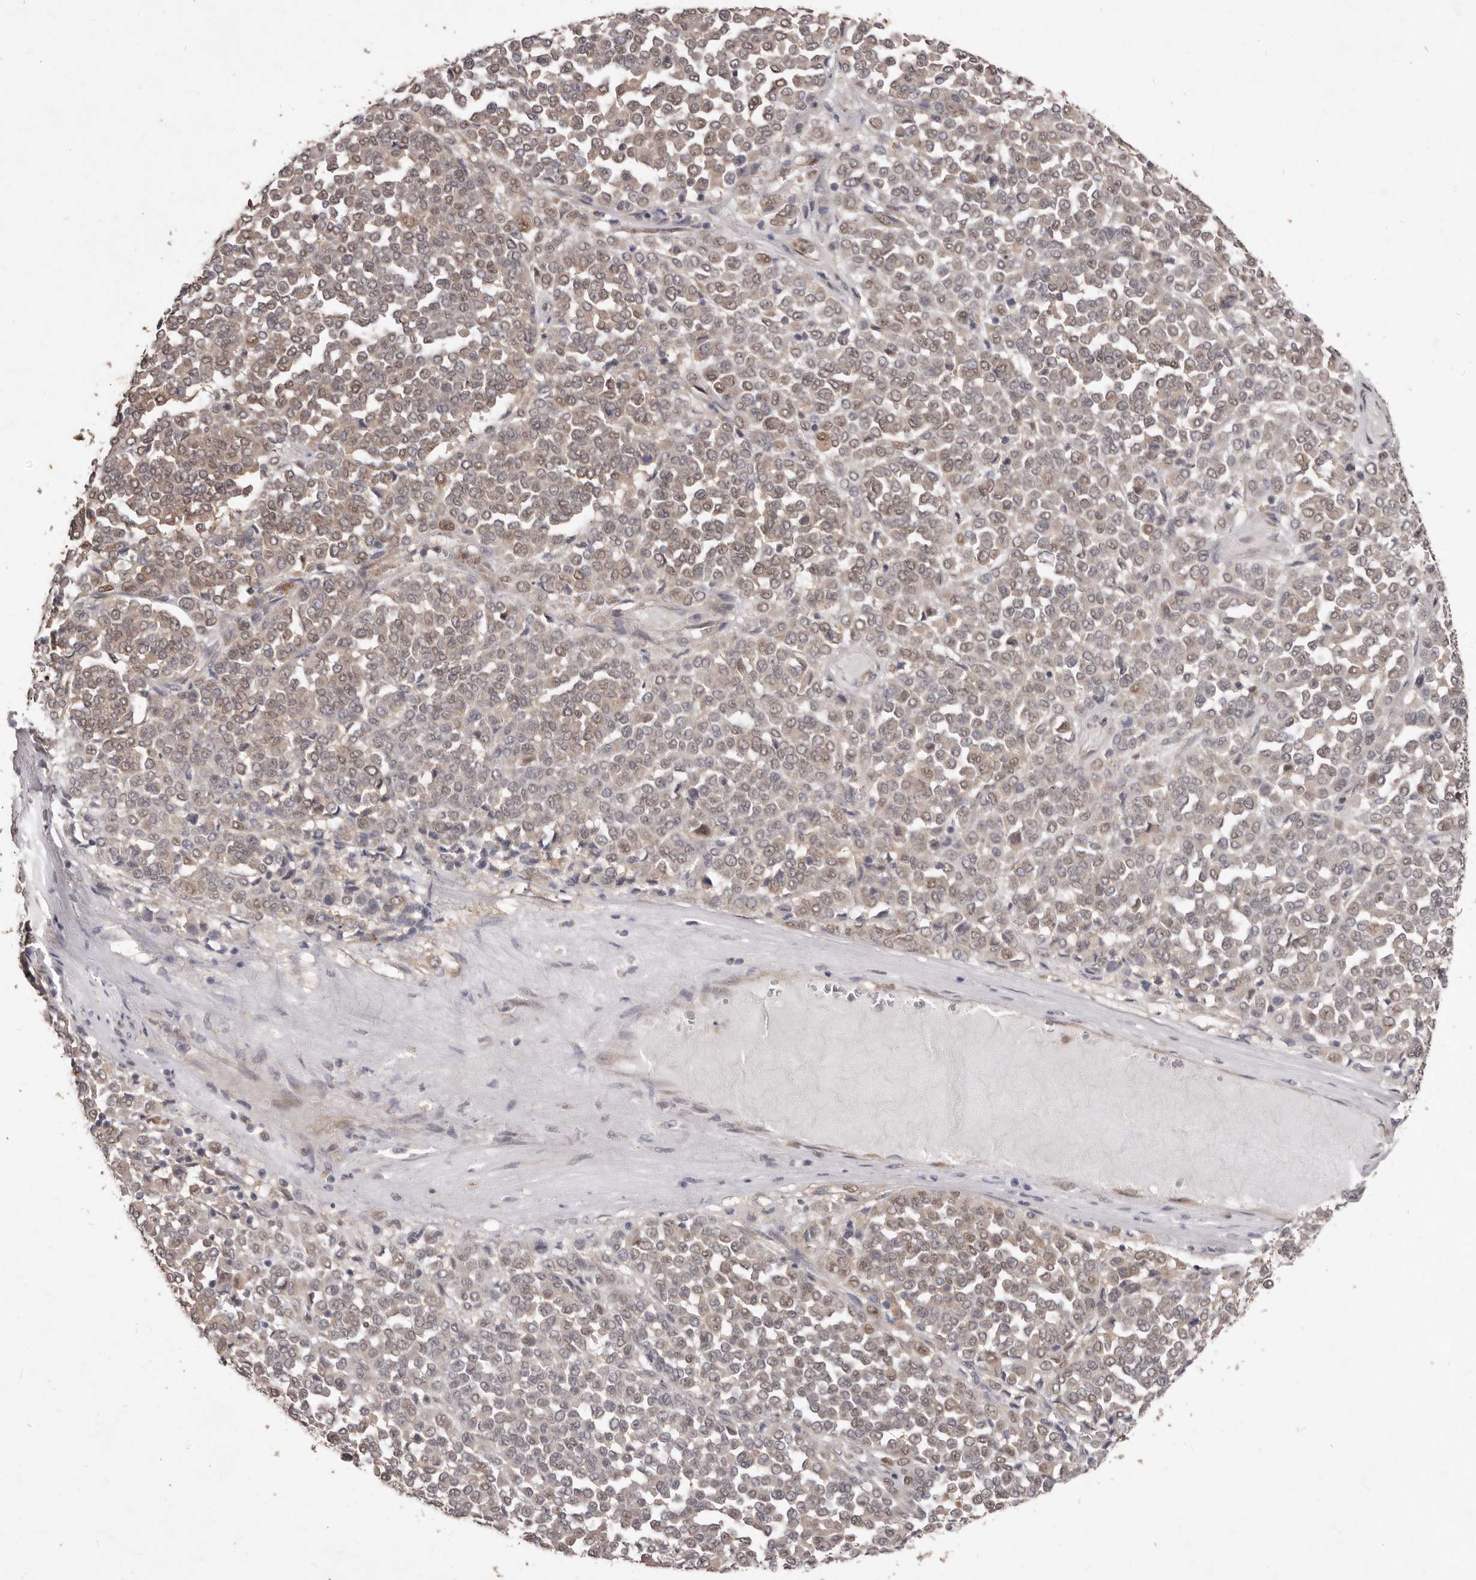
{"staining": {"intensity": "weak", "quantity": "25%-75%", "location": "nuclear"}, "tissue": "melanoma", "cell_type": "Tumor cells", "image_type": "cancer", "snomed": [{"axis": "morphology", "description": "Malignant melanoma, Metastatic site"}, {"axis": "topography", "description": "Pancreas"}], "caption": "An immunohistochemistry histopathology image of neoplastic tissue is shown. Protein staining in brown labels weak nuclear positivity in melanoma within tumor cells.", "gene": "ACLY", "patient": {"sex": "female", "age": 30}}